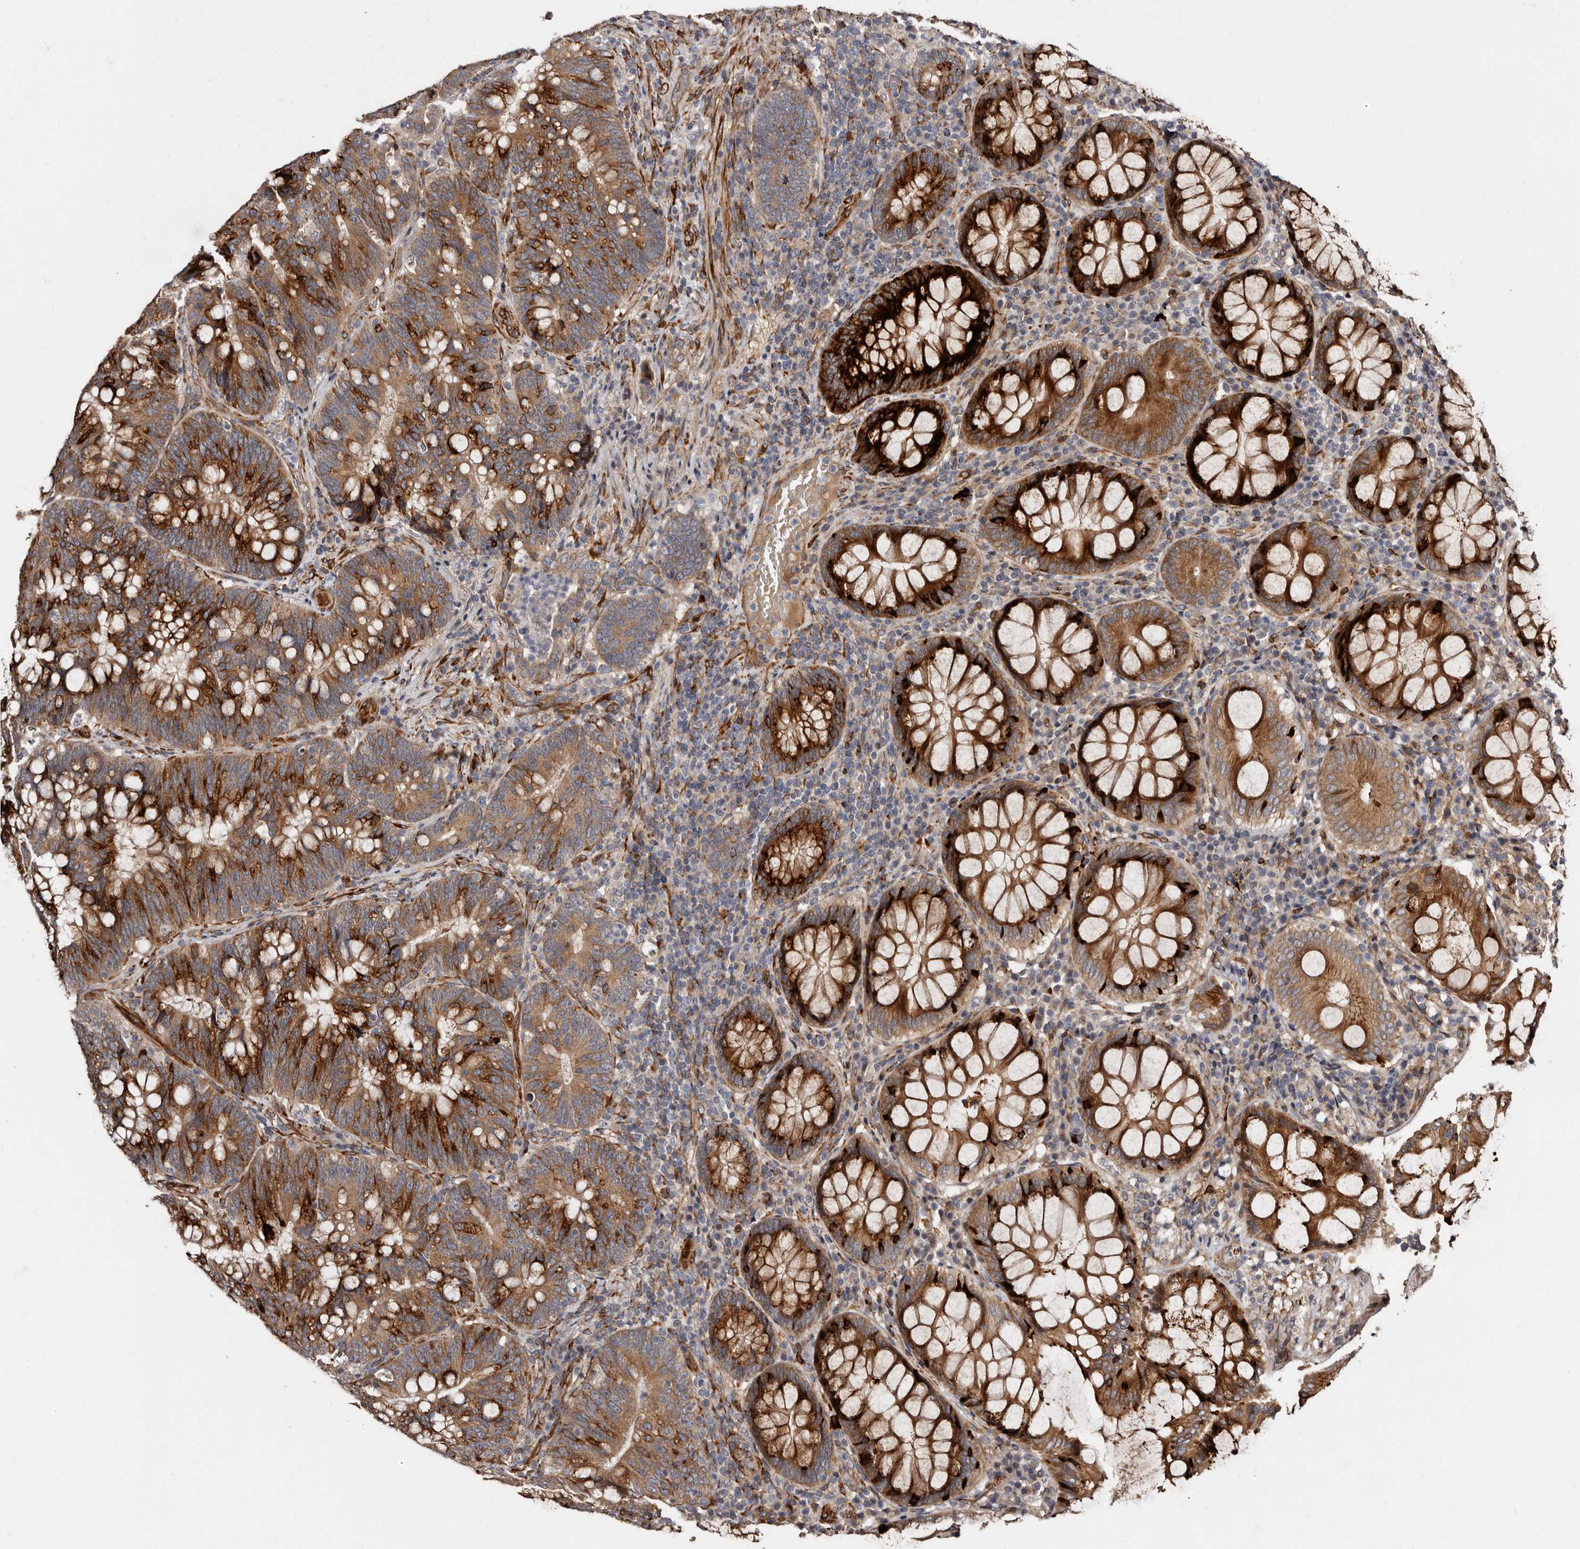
{"staining": {"intensity": "strong", "quantity": ">75%", "location": "cytoplasmic/membranous"}, "tissue": "colorectal cancer", "cell_type": "Tumor cells", "image_type": "cancer", "snomed": [{"axis": "morphology", "description": "Adenocarcinoma, NOS"}, {"axis": "topography", "description": "Colon"}], "caption": "Strong cytoplasmic/membranous staining for a protein is appreciated in approximately >75% of tumor cells of adenocarcinoma (colorectal) using immunohistochemistry (IHC).", "gene": "TBC1D22B", "patient": {"sex": "female", "age": 66}}